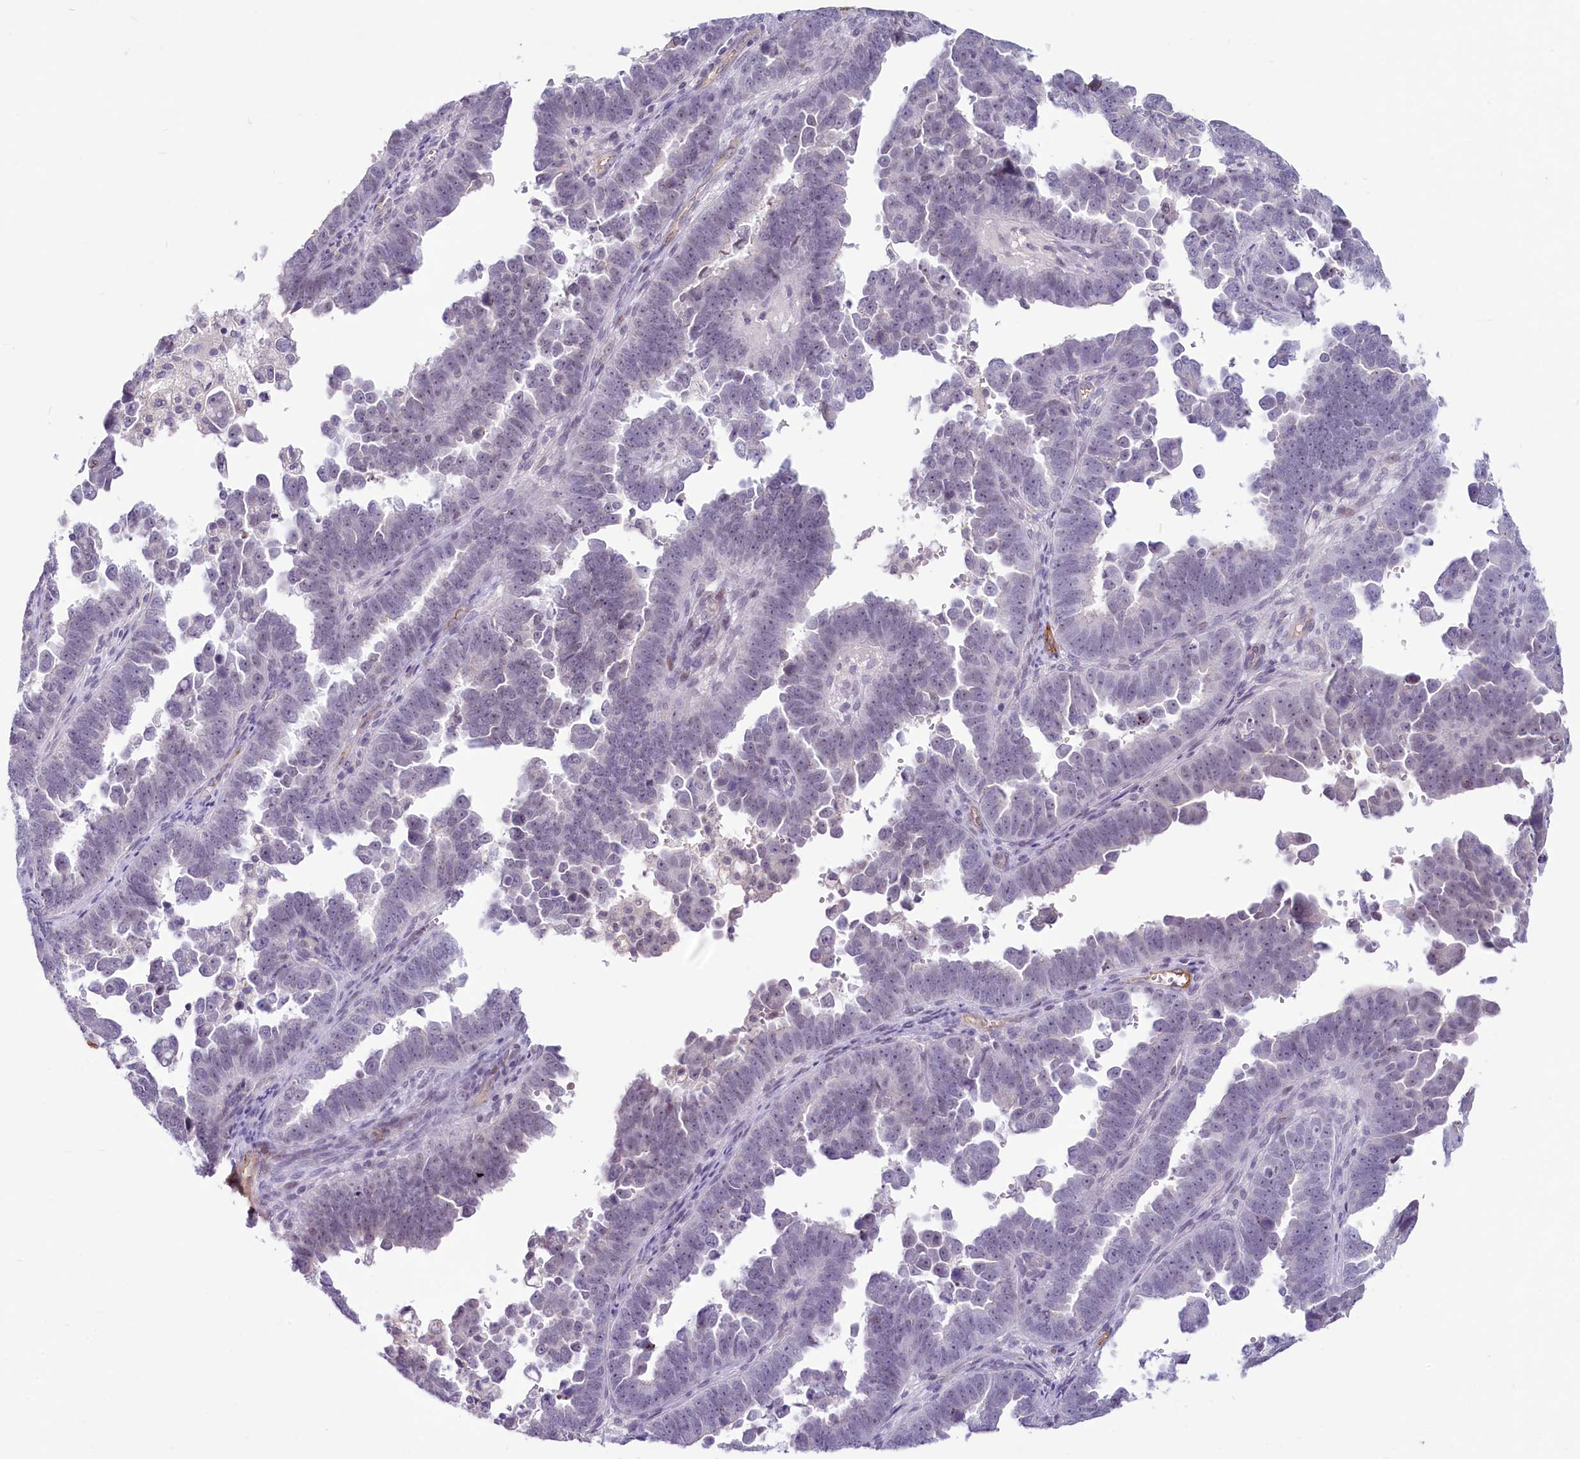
{"staining": {"intensity": "negative", "quantity": "none", "location": "none"}, "tissue": "endometrial cancer", "cell_type": "Tumor cells", "image_type": "cancer", "snomed": [{"axis": "morphology", "description": "Adenocarcinoma, NOS"}, {"axis": "topography", "description": "Endometrium"}], "caption": "DAB (3,3'-diaminobenzidine) immunohistochemical staining of human endometrial cancer demonstrates no significant positivity in tumor cells.", "gene": "PROCR", "patient": {"sex": "female", "age": 75}}